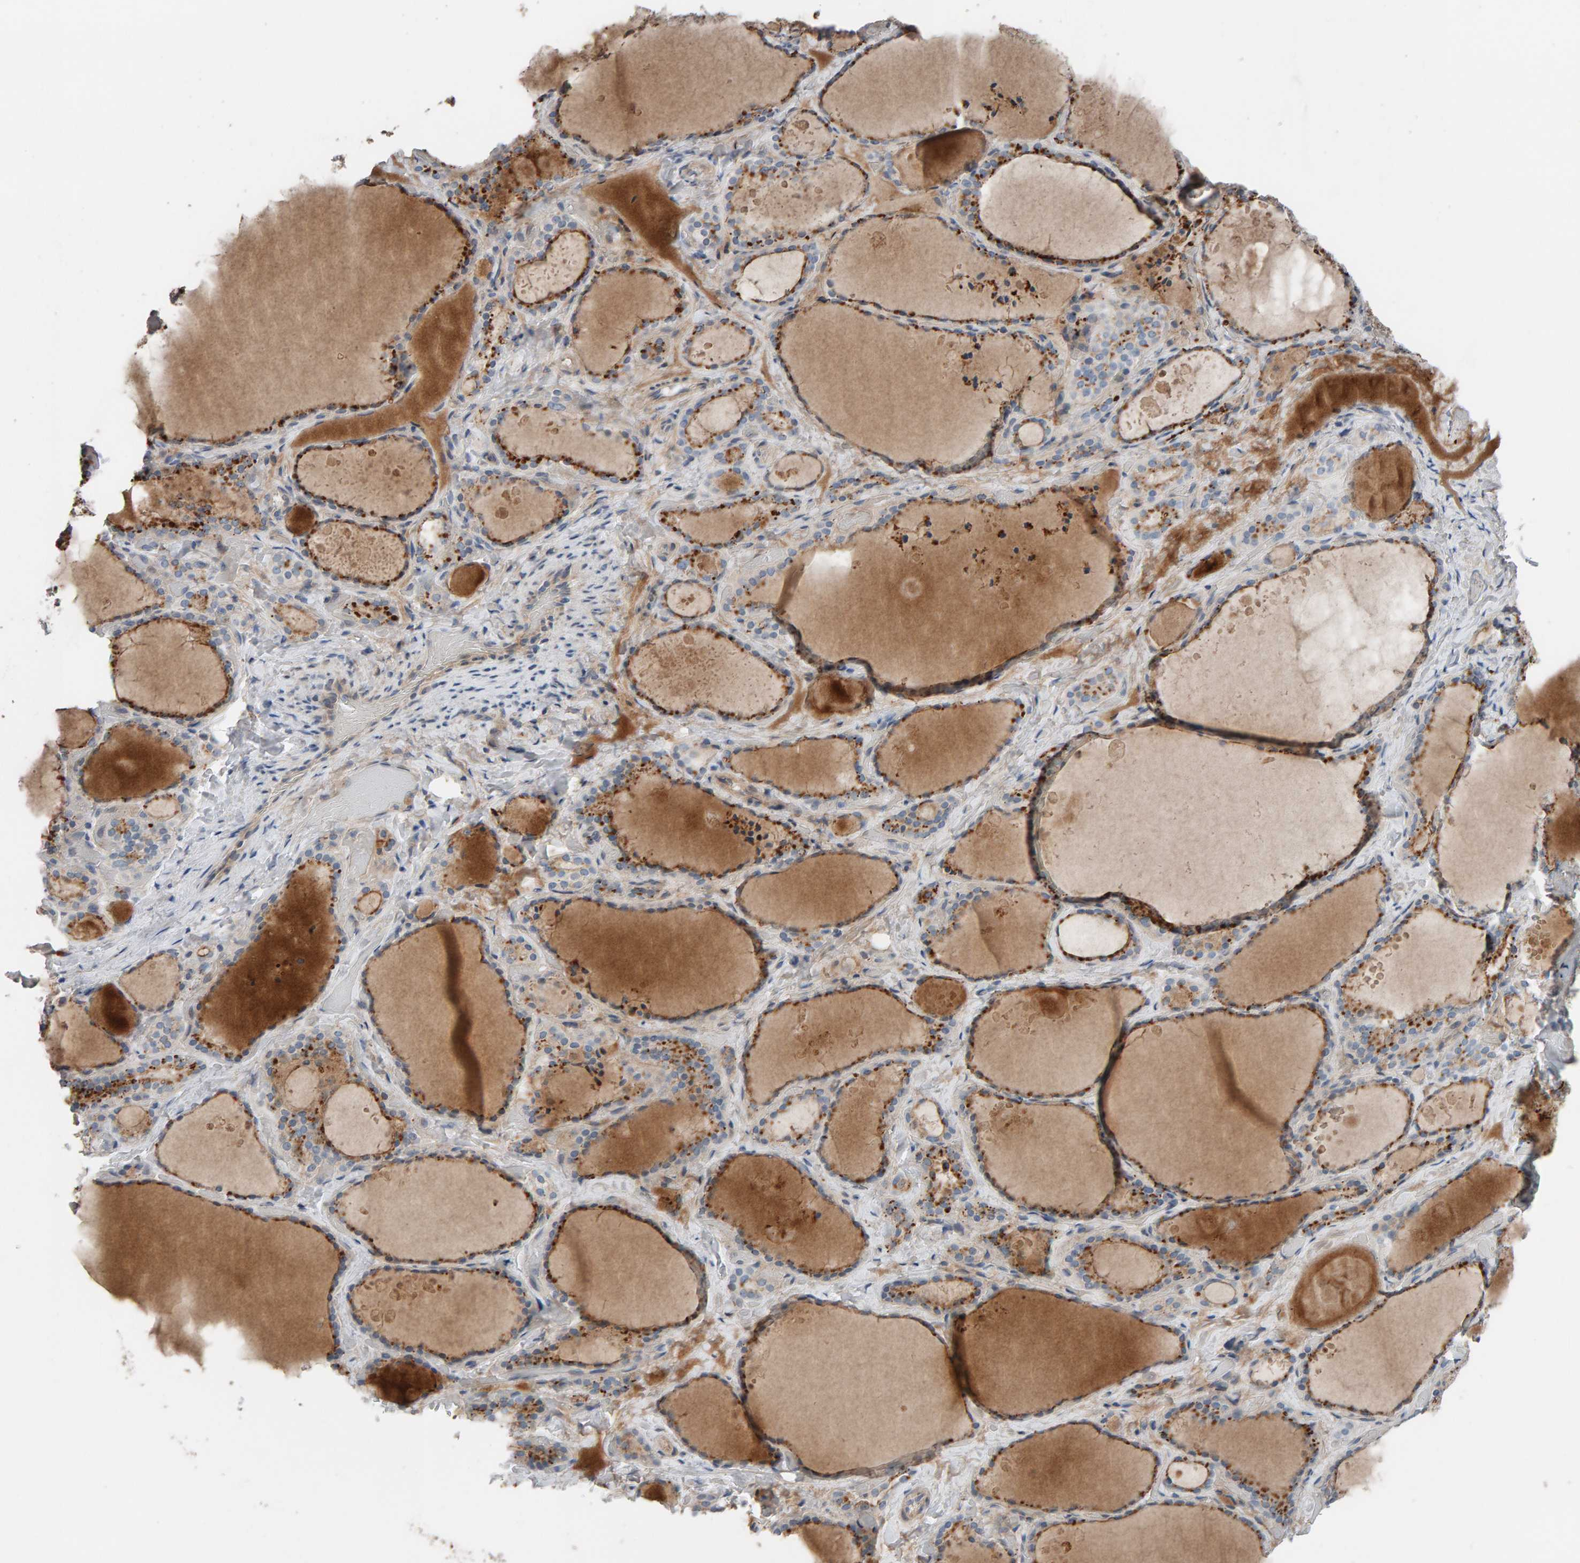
{"staining": {"intensity": "moderate", "quantity": ">75%", "location": "cytoplasmic/membranous"}, "tissue": "thyroid gland", "cell_type": "Glandular cells", "image_type": "normal", "snomed": [{"axis": "morphology", "description": "Normal tissue, NOS"}, {"axis": "topography", "description": "Thyroid gland"}], "caption": "Brown immunohistochemical staining in benign human thyroid gland shows moderate cytoplasmic/membranous expression in about >75% of glandular cells.", "gene": "IPPK", "patient": {"sex": "female", "age": 44}}